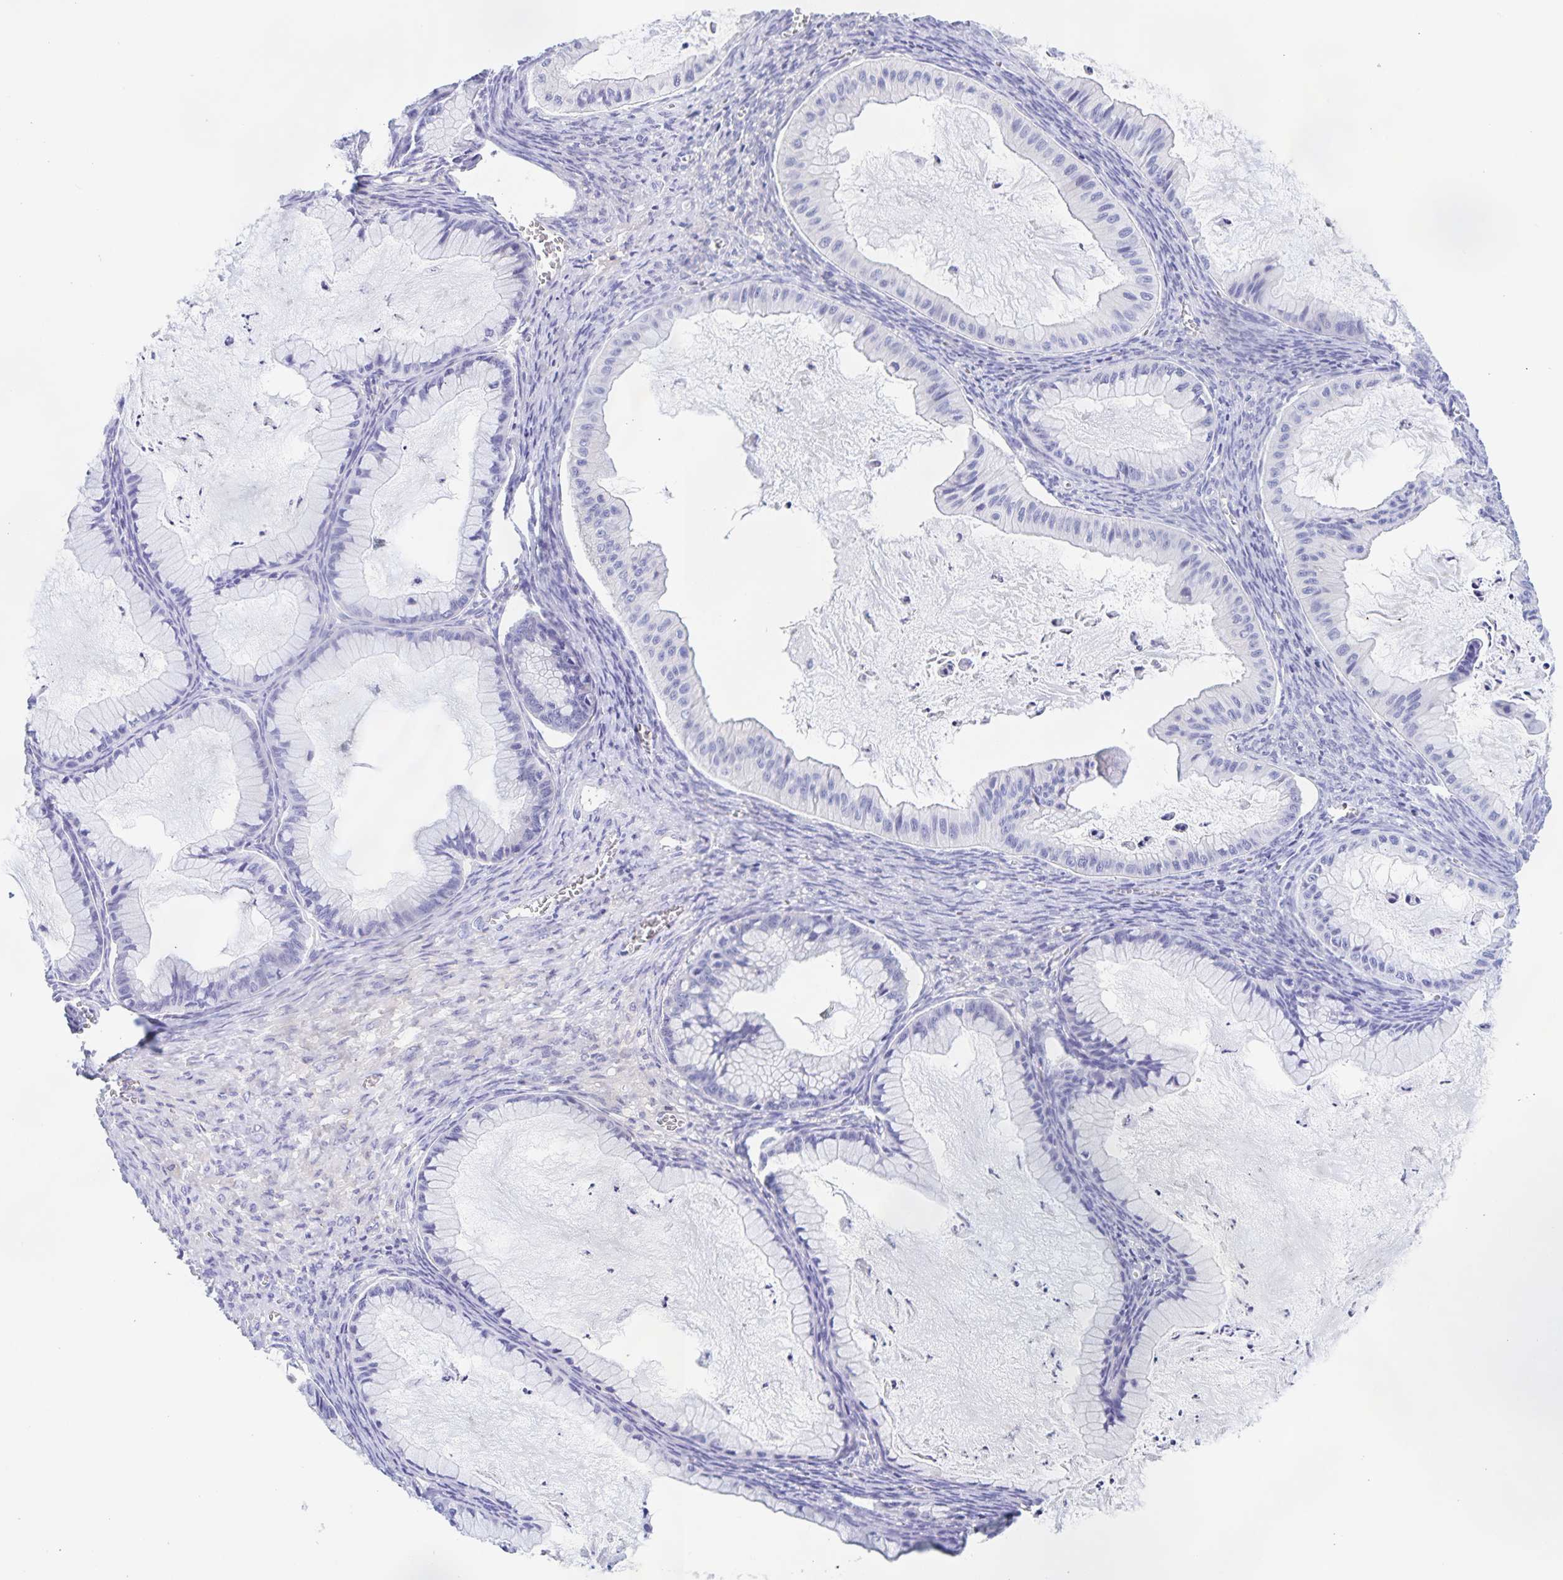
{"staining": {"intensity": "negative", "quantity": "none", "location": "none"}, "tissue": "ovarian cancer", "cell_type": "Tumor cells", "image_type": "cancer", "snomed": [{"axis": "morphology", "description": "Cystadenocarcinoma, mucinous, NOS"}, {"axis": "topography", "description": "Ovary"}], "caption": "Tumor cells are negative for protein expression in human ovarian cancer (mucinous cystadenocarcinoma).", "gene": "CATSPER4", "patient": {"sex": "female", "age": 72}}